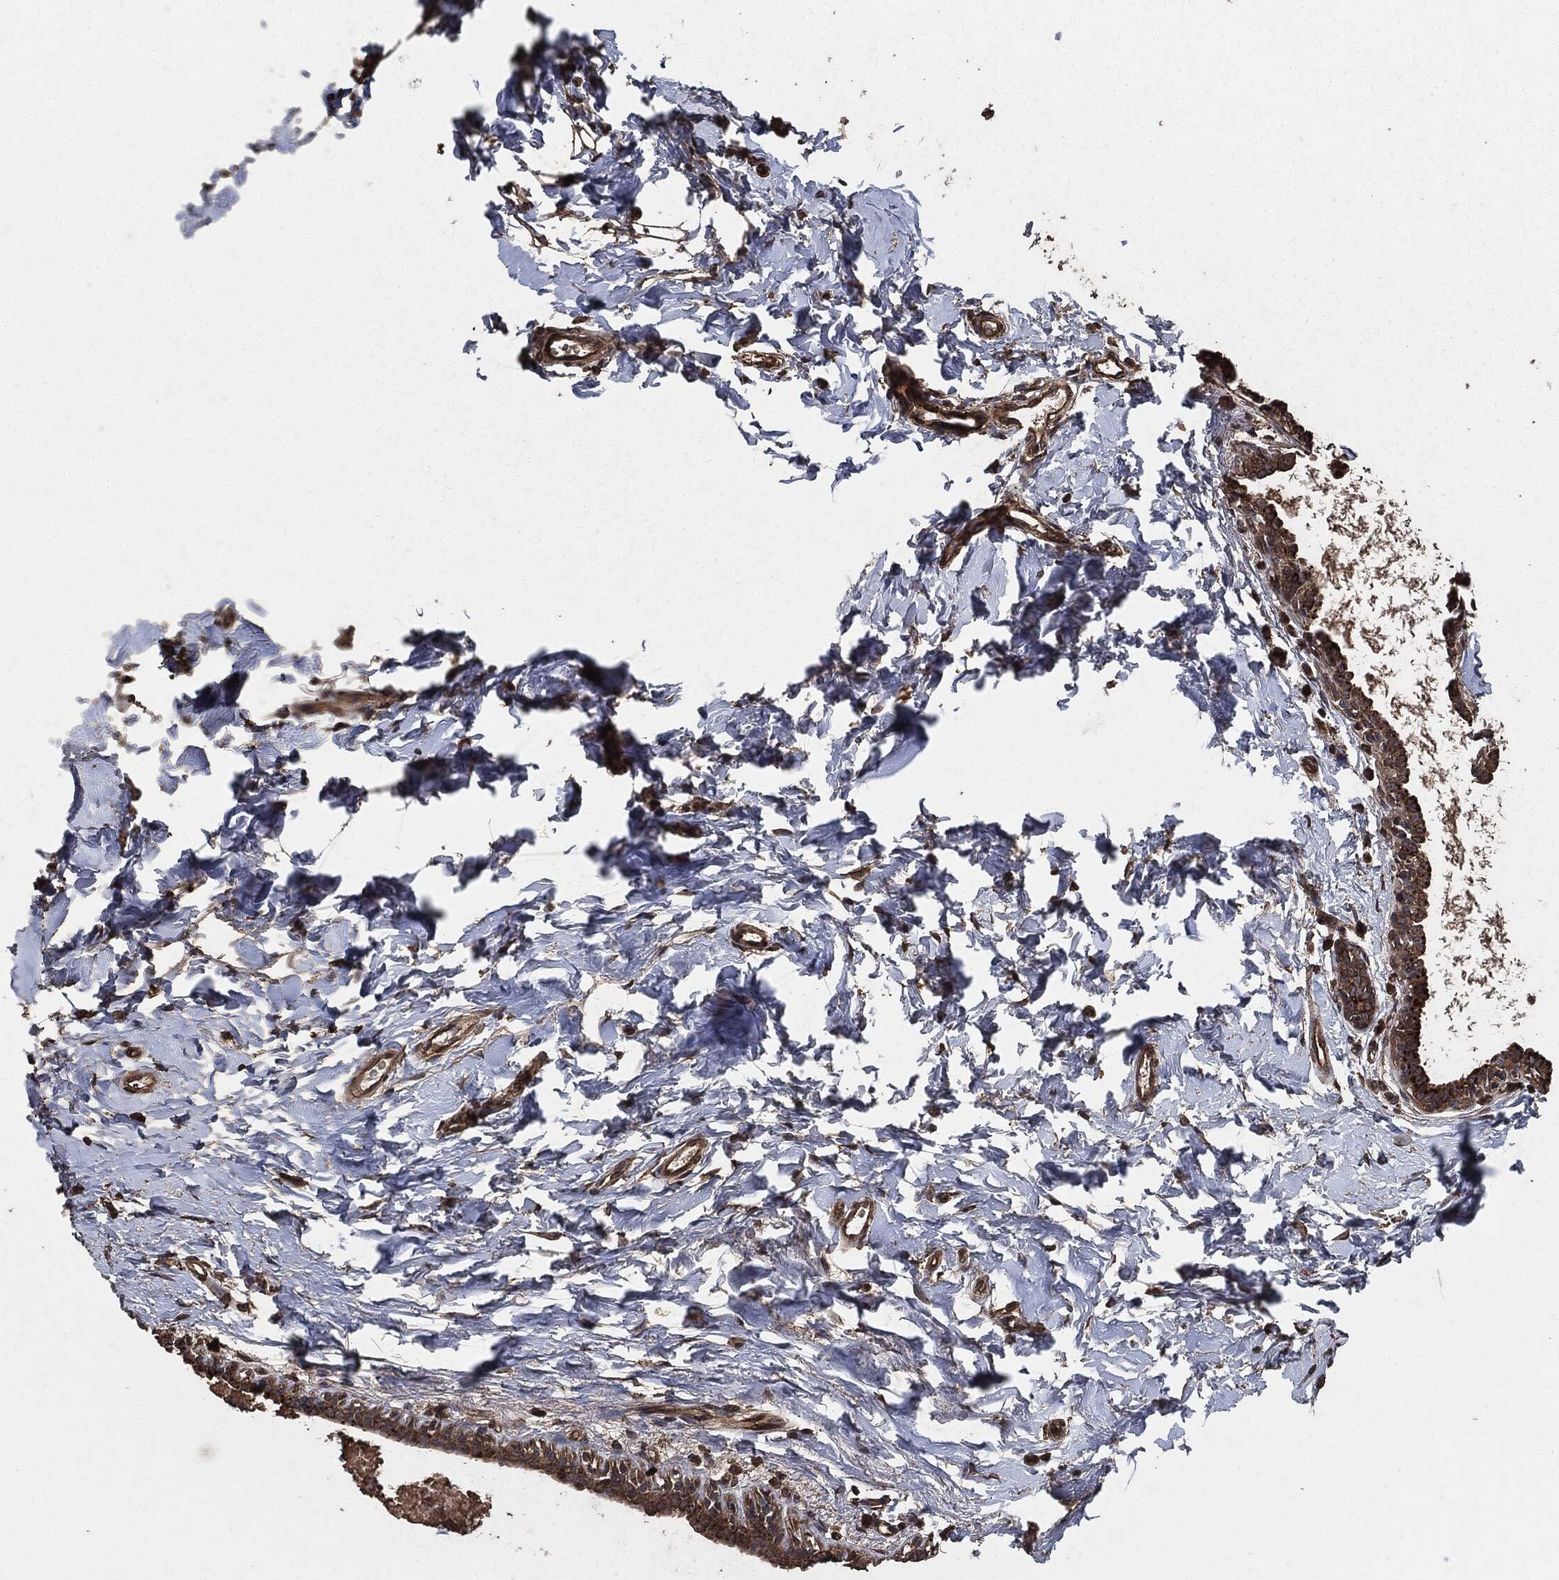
{"staining": {"intensity": "negative", "quantity": "none", "location": "none"}, "tissue": "breast", "cell_type": "Adipocytes", "image_type": "normal", "snomed": [{"axis": "morphology", "description": "Normal tissue, NOS"}, {"axis": "topography", "description": "Breast"}], "caption": "Breast stained for a protein using immunohistochemistry (IHC) displays no staining adipocytes.", "gene": "AKT1S1", "patient": {"sex": "female", "age": 37}}